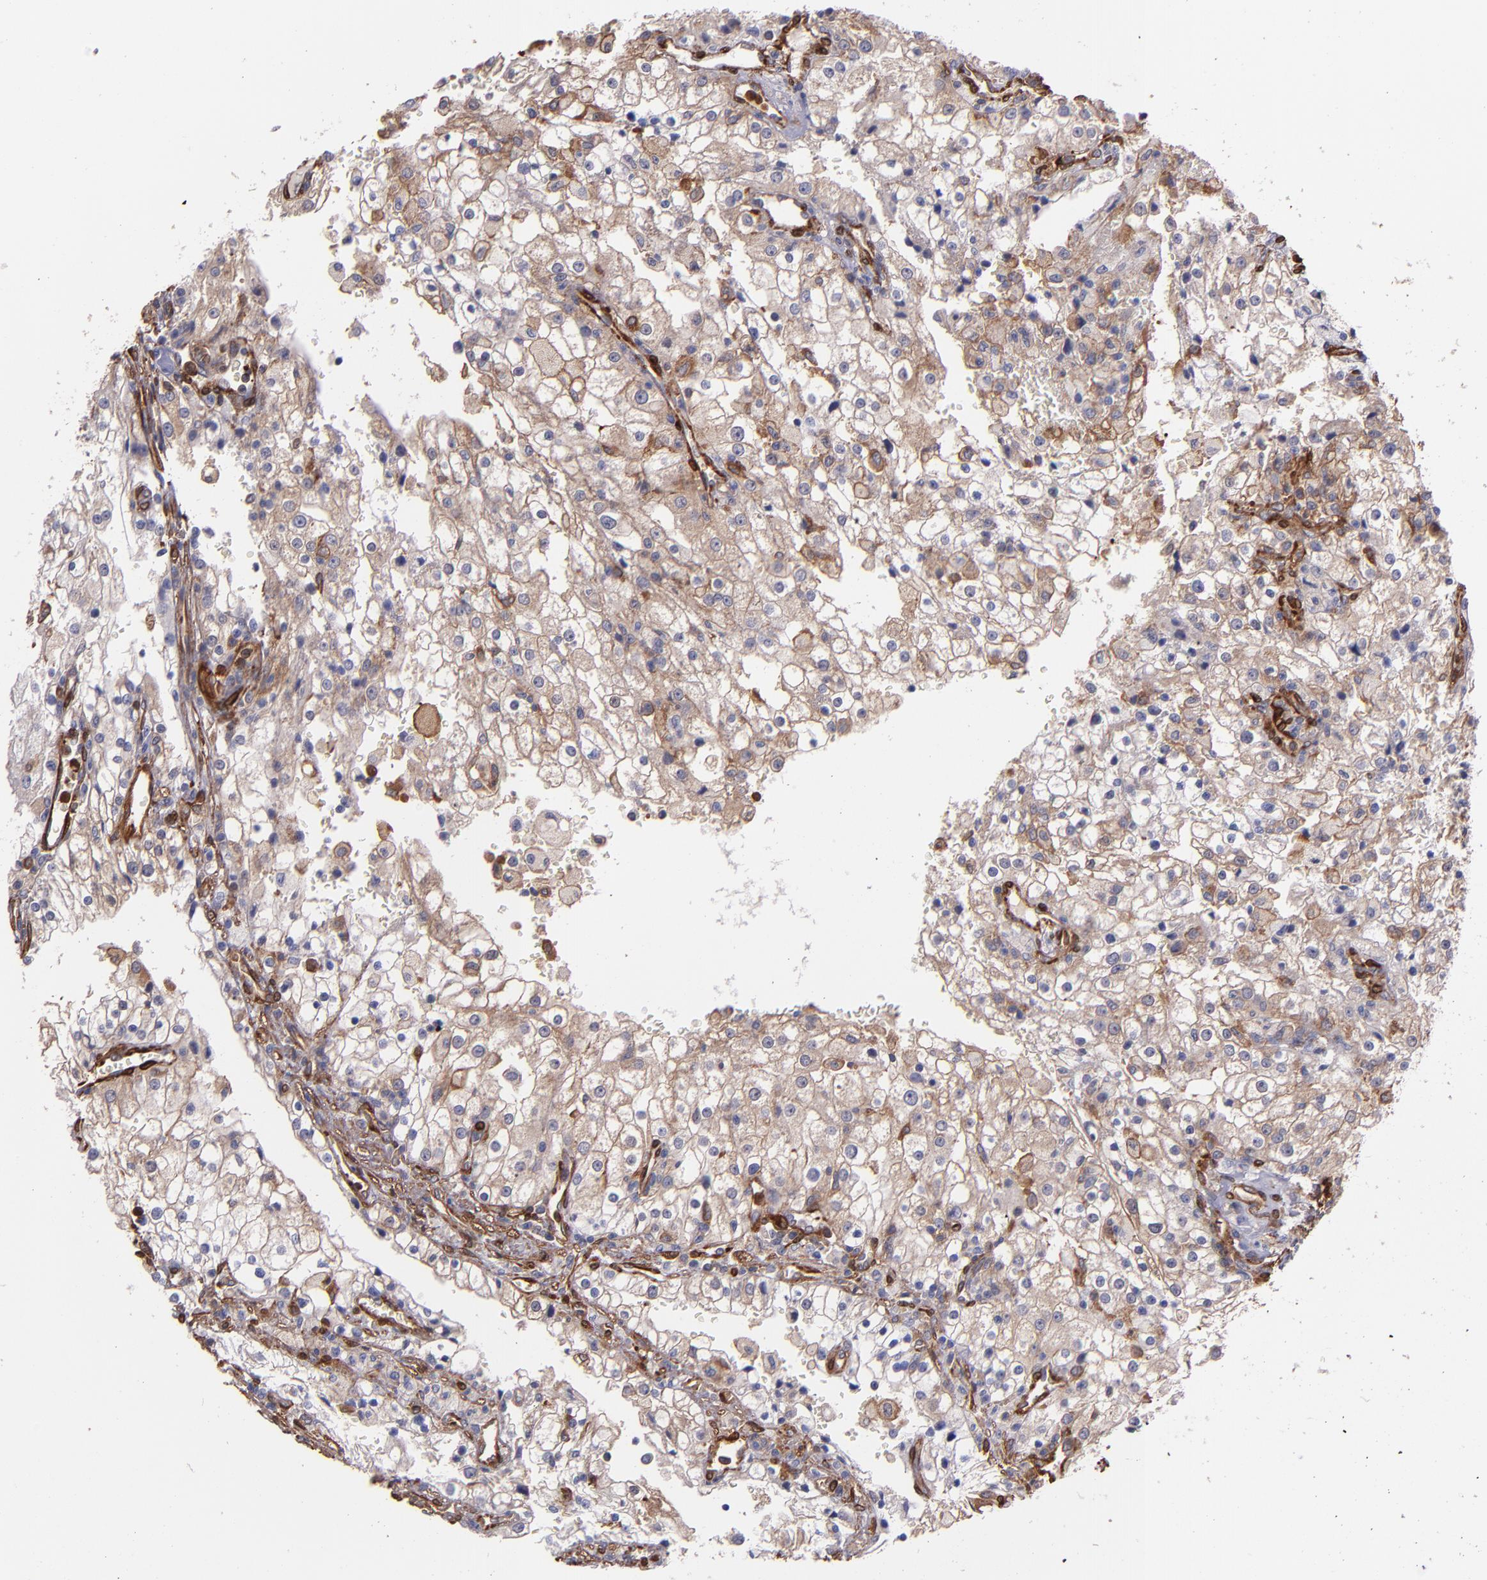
{"staining": {"intensity": "weak", "quantity": "25%-75%", "location": "cytoplasmic/membranous"}, "tissue": "renal cancer", "cell_type": "Tumor cells", "image_type": "cancer", "snomed": [{"axis": "morphology", "description": "Adenocarcinoma, NOS"}, {"axis": "topography", "description": "Kidney"}], "caption": "IHC micrograph of neoplastic tissue: renal adenocarcinoma stained using IHC demonstrates low levels of weak protein expression localized specifically in the cytoplasmic/membranous of tumor cells, appearing as a cytoplasmic/membranous brown color.", "gene": "VCL", "patient": {"sex": "female", "age": 74}}